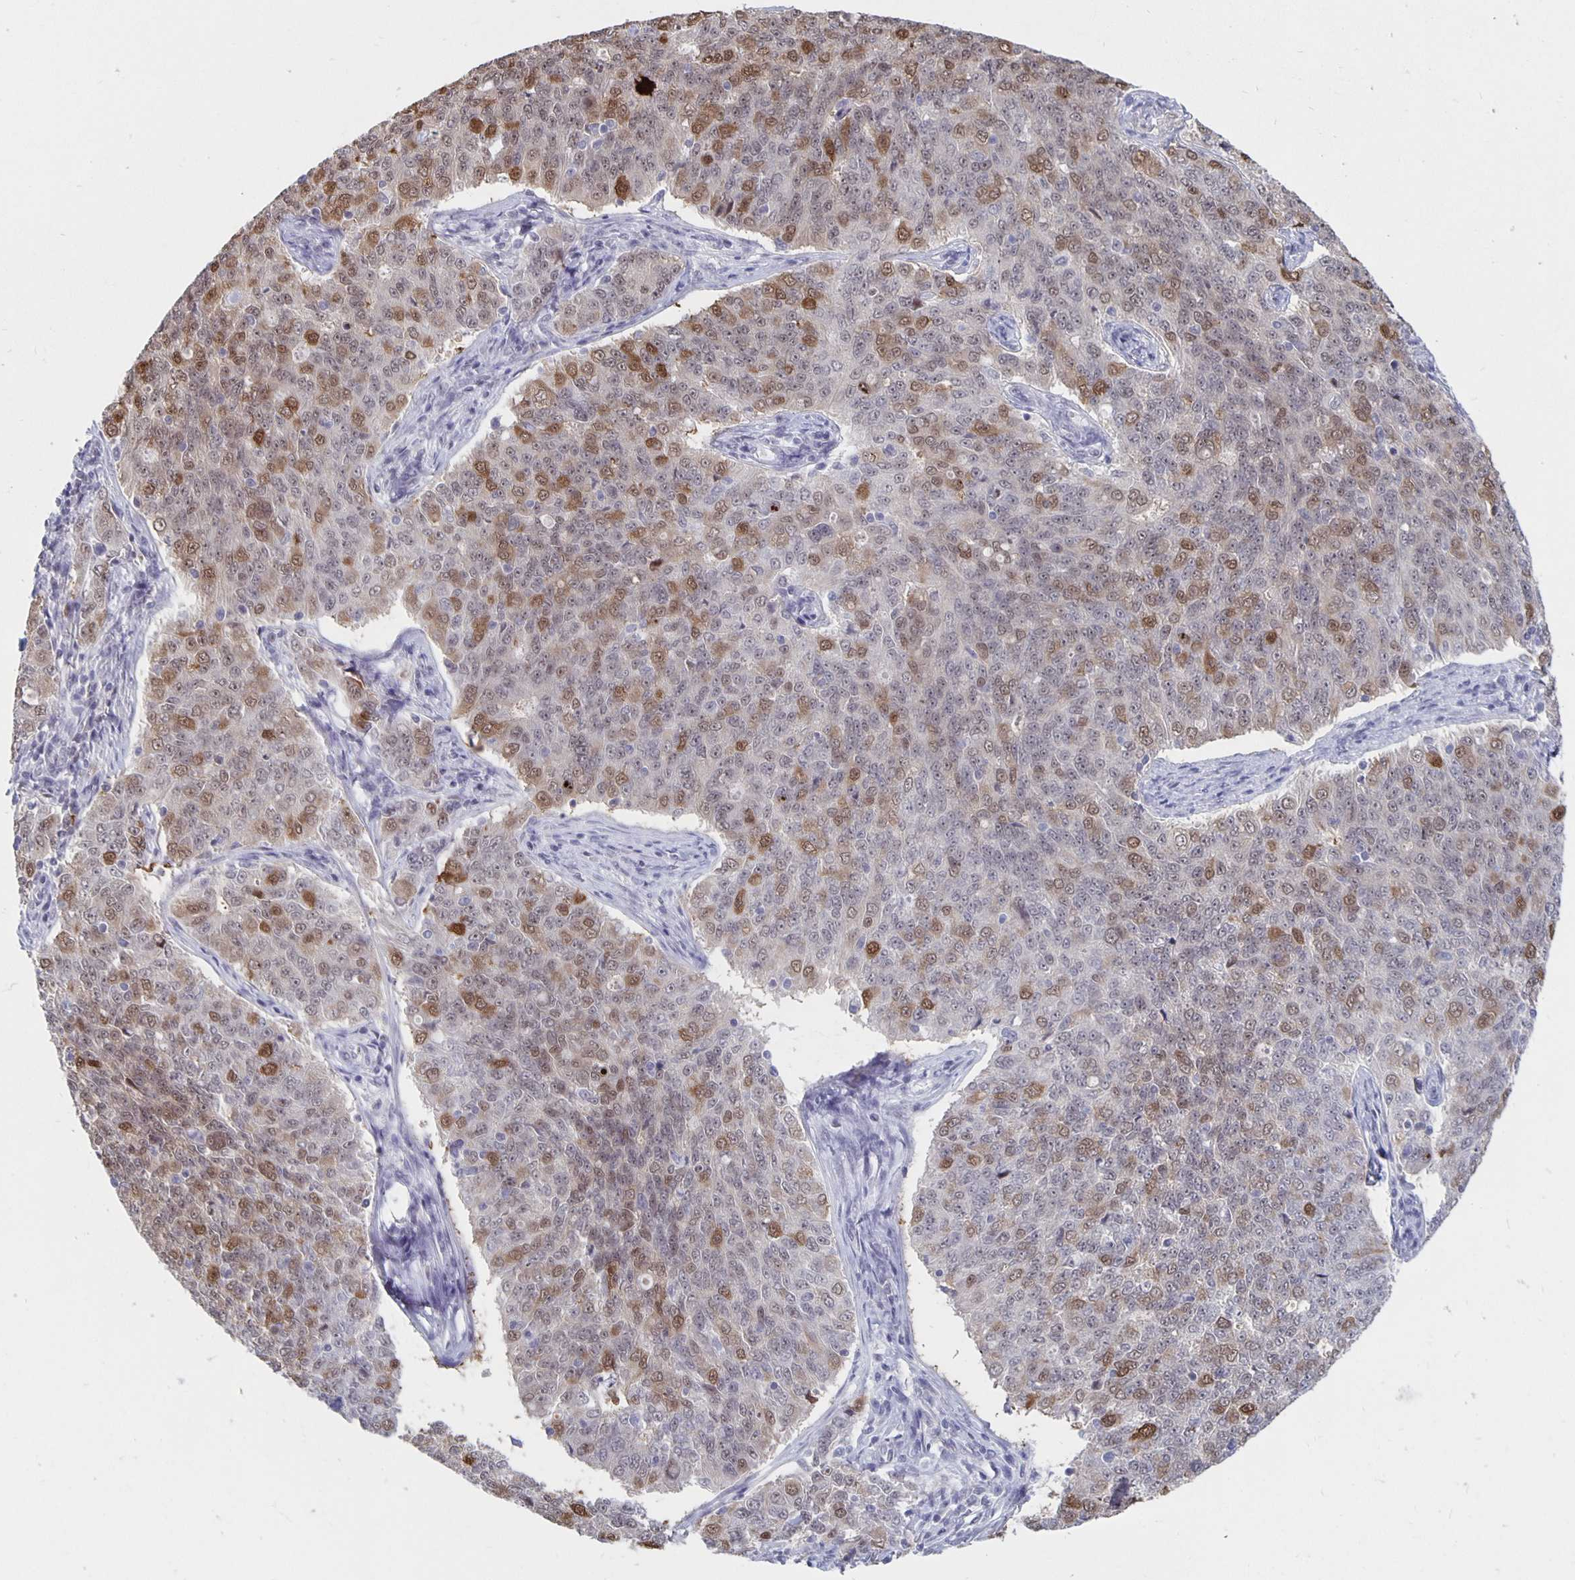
{"staining": {"intensity": "moderate", "quantity": "<25%", "location": "cytoplasmic/membranous,nuclear"}, "tissue": "endometrial cancer", "cell_type": "Tumor cells", "image_type": "cancer", "snomed": [{"axis": "morphology", "description": "Adenocarcinoma, NOS"}, {"axis": "topography", "description": "Endometrium"}], "caption": "A histopathology image of human endometrial cancer (adenocarcinoma) stained for a protein shows moderate cytoplasmic/membranous and nuclear brown staining in tumor cells.", "gene": "ZNF691", "patient": {"sex": "female", "age": 43}}